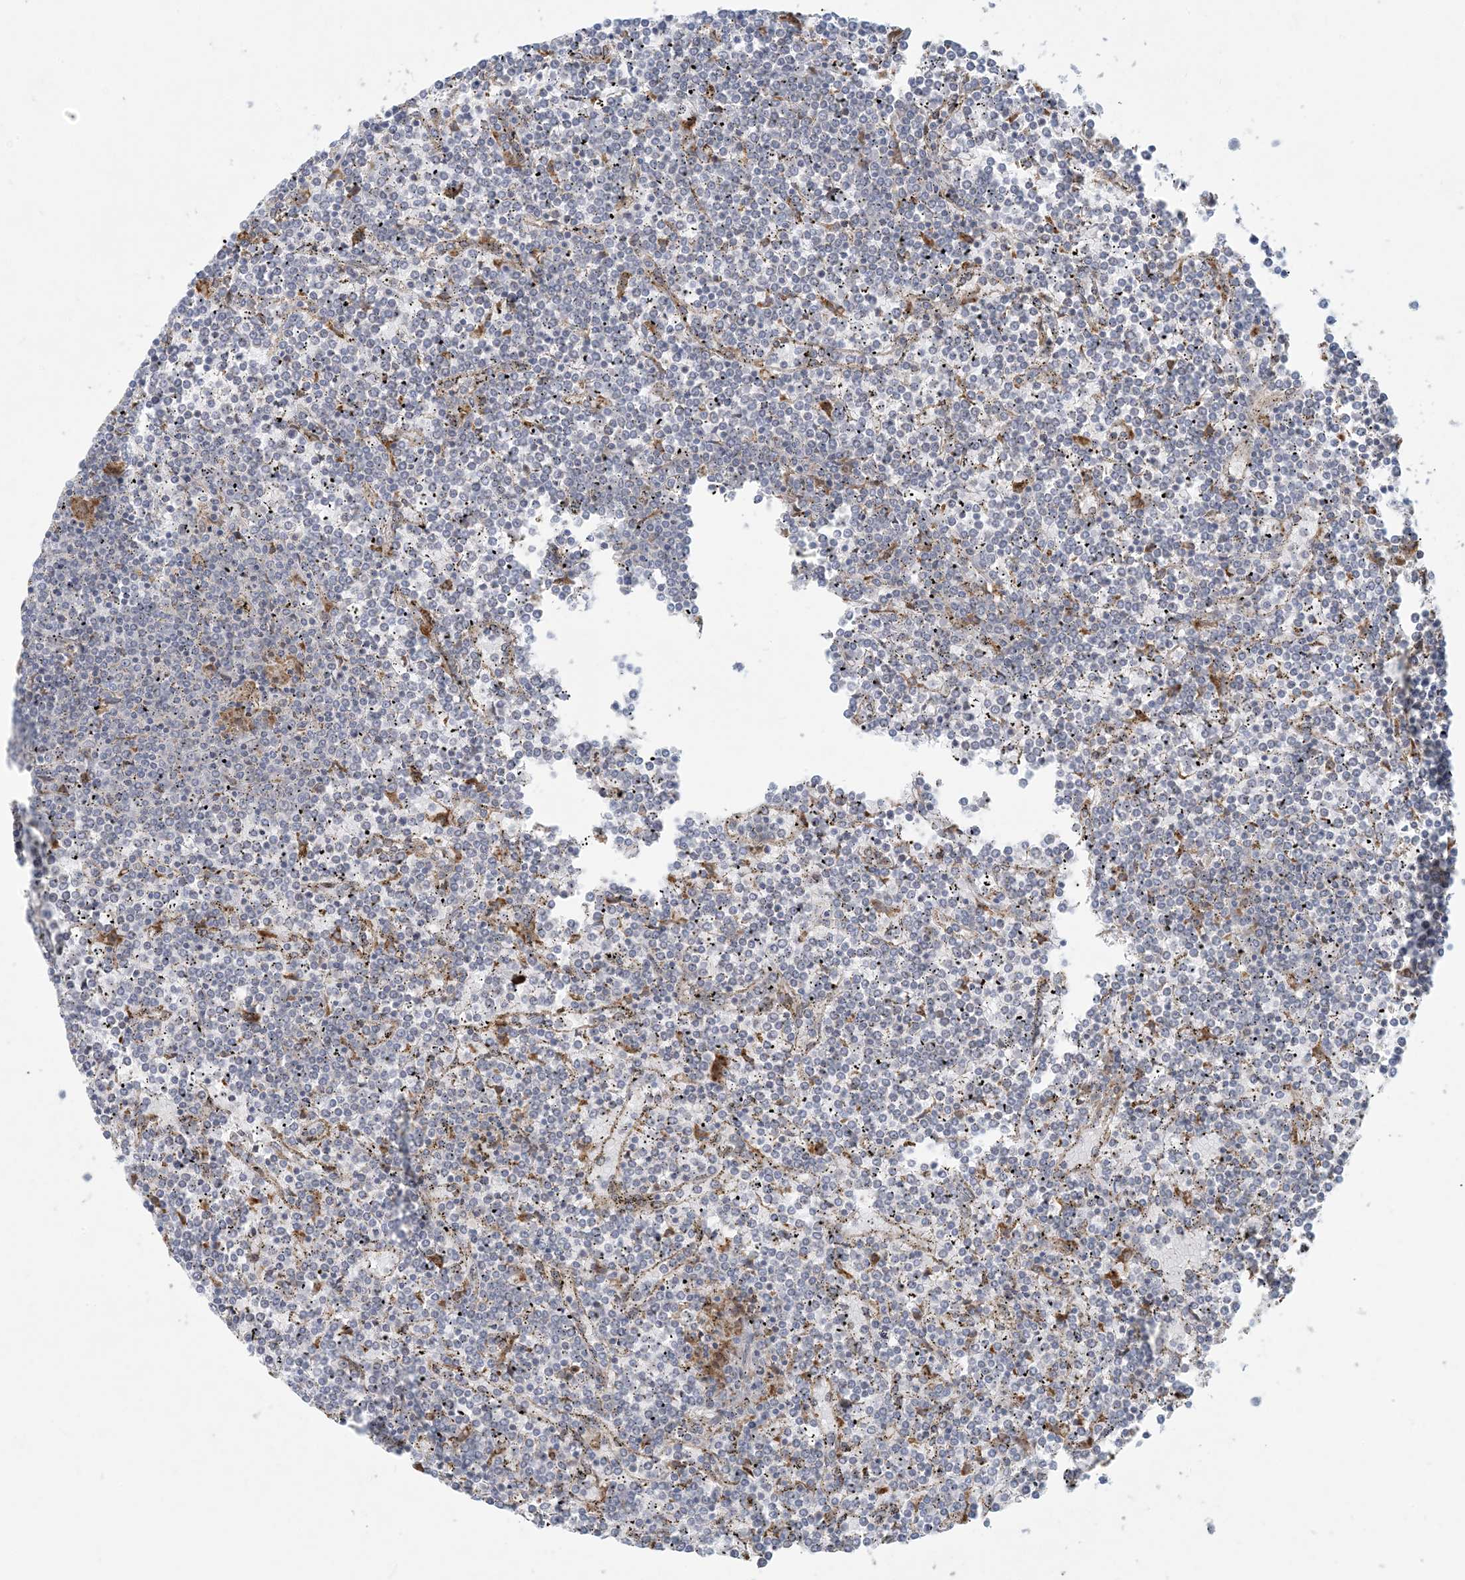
{"staining": {"intensity": "negative", "quantity": "none", "location": "none"}, "tissue": "lymphoma", "cell_type": "Tumor cells", "image_type": "cancer", "snomed": [{"axis": "morphology", "description": "Malignant lymphoma, non-Hodgkin's type, Low grade"}, {"axis": "topography", "description": "Spleen"}], "caption": "A high-resolution histopathology image shows IHC staining of lymphoma, which shows no significant positivity in tumor cells.", "gene": "HACL1", "patient": {"sex": "female", "age": 19}}